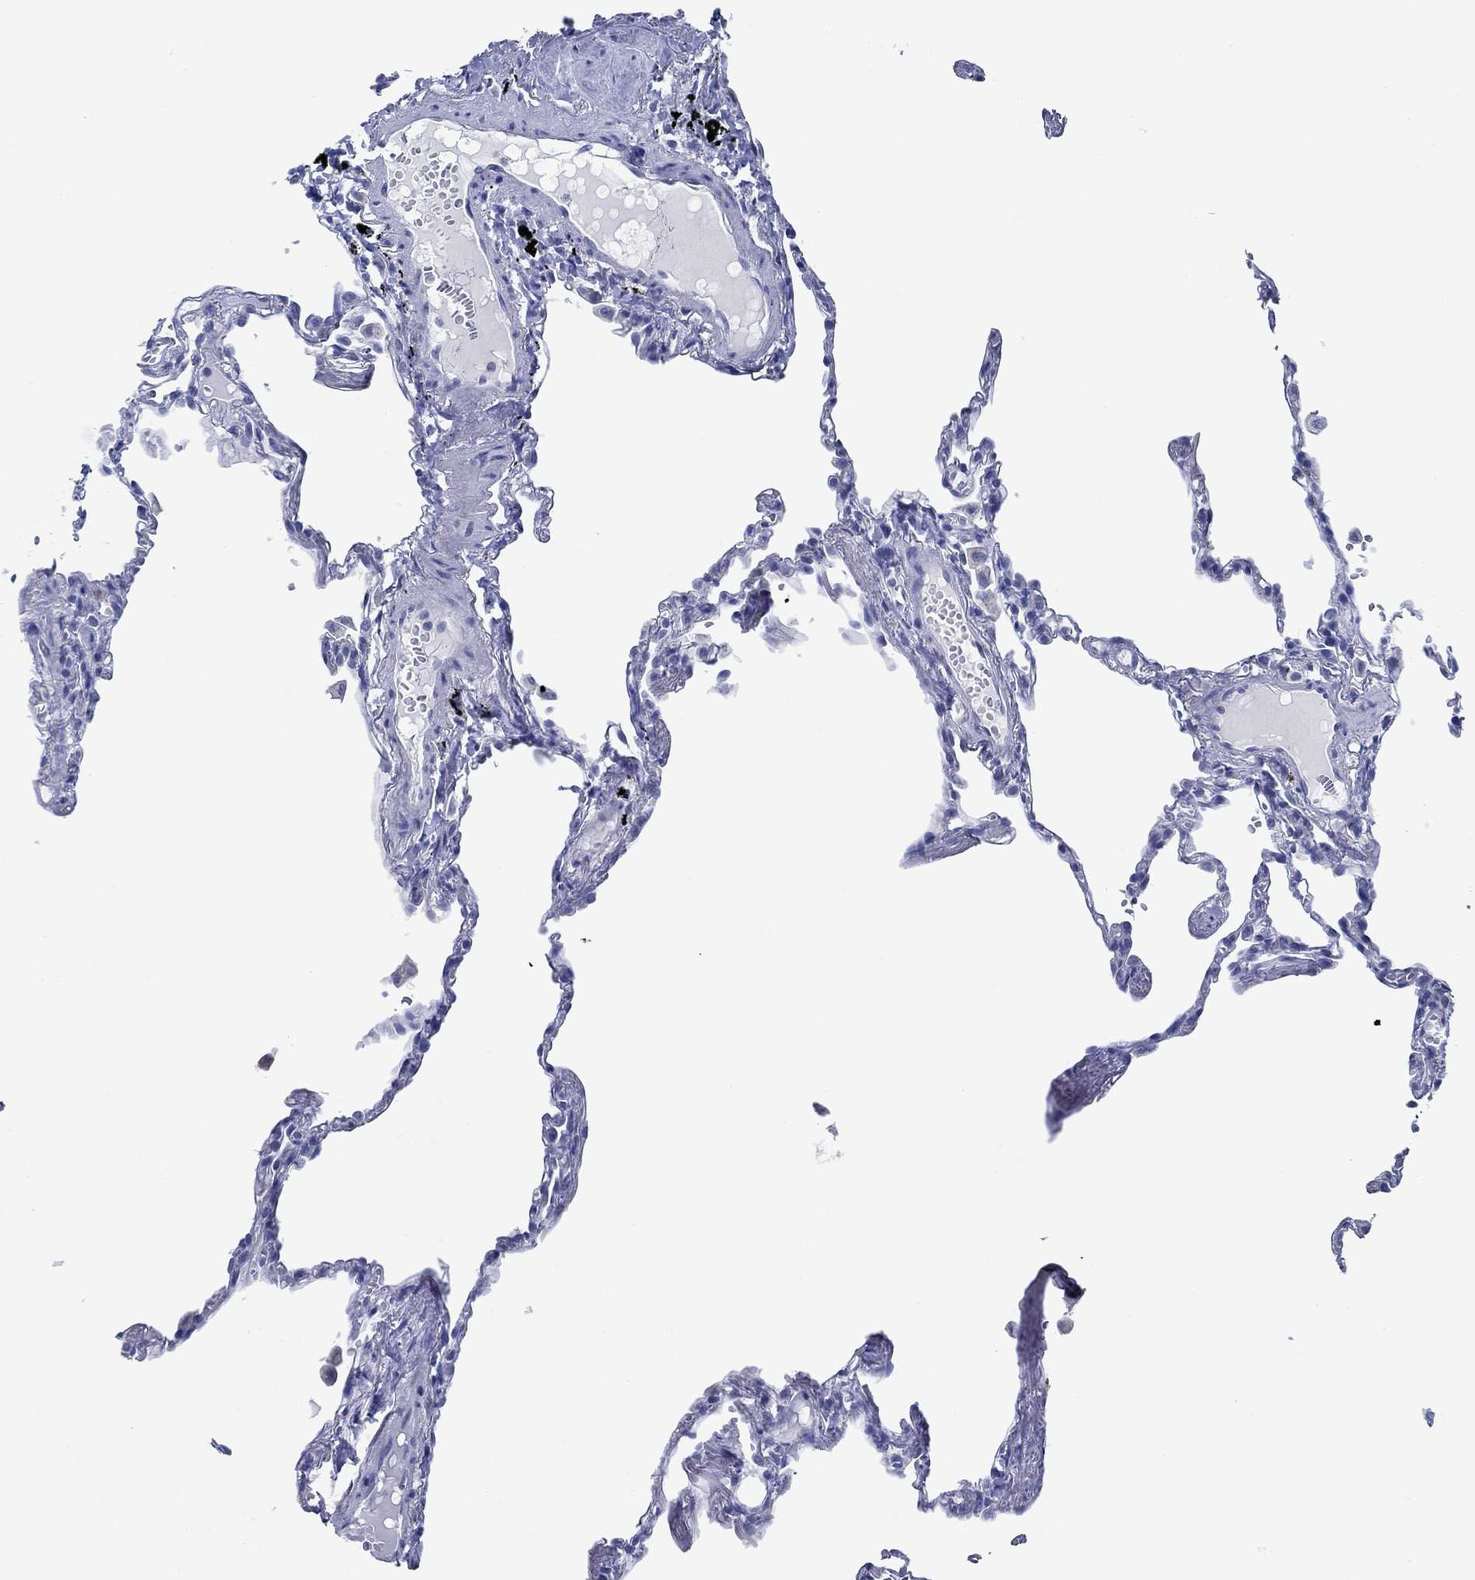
{"staining": {"intensity": "negative", "quantity": "none", "location": "none"}, "tissue": "lung", "cell_type": "Alveolar cells", "image_type": "normal", "snomed": [{"axis": "morphology", "description": "Normal tissue, NOS"}, {"axis": "topography", "description": "Lung"}], "caption": "IHC histopathology image of unremarkable lung: human lung stained with DAB reveals no significant protein staining in alveolar cells.", "gene": "ZNF671", "patient": {"sex": "male", "age": 78}}